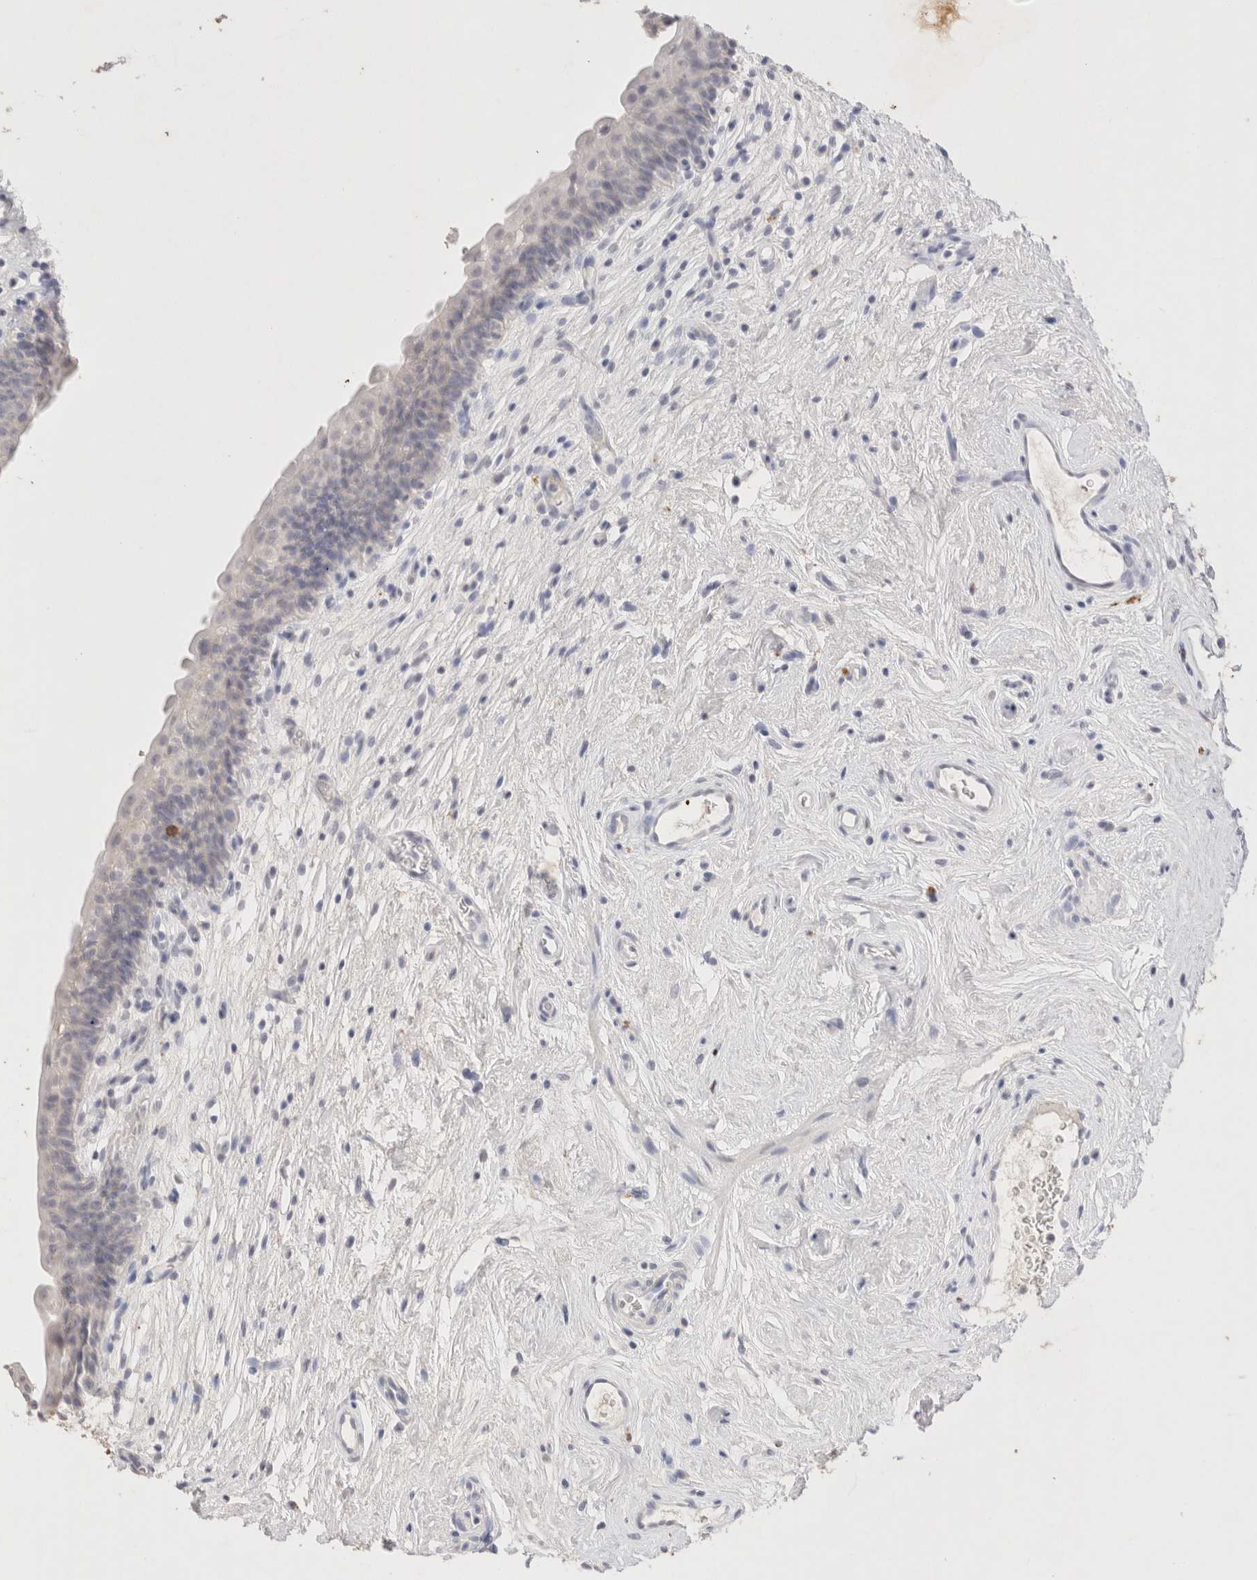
{"staining": {"intensity": "negative", "quantity": "none", "location": "none"}, "tissue": "urinary bladder", "cell_type": "Urothelial cells", "image_type": "normal", "snomed": [{"axis": "morphology", "description": "Normal tissue, NOS"}, {"axis": "topography", "description": "Urinary bladder"}], "caption": "IHC of unremarkable urinary bladder reveals no positivity in urothelial cells. Nuclei are stained in blue.", "gene": "EPCAM", "patient": {"sex": "male", "age": 83}}